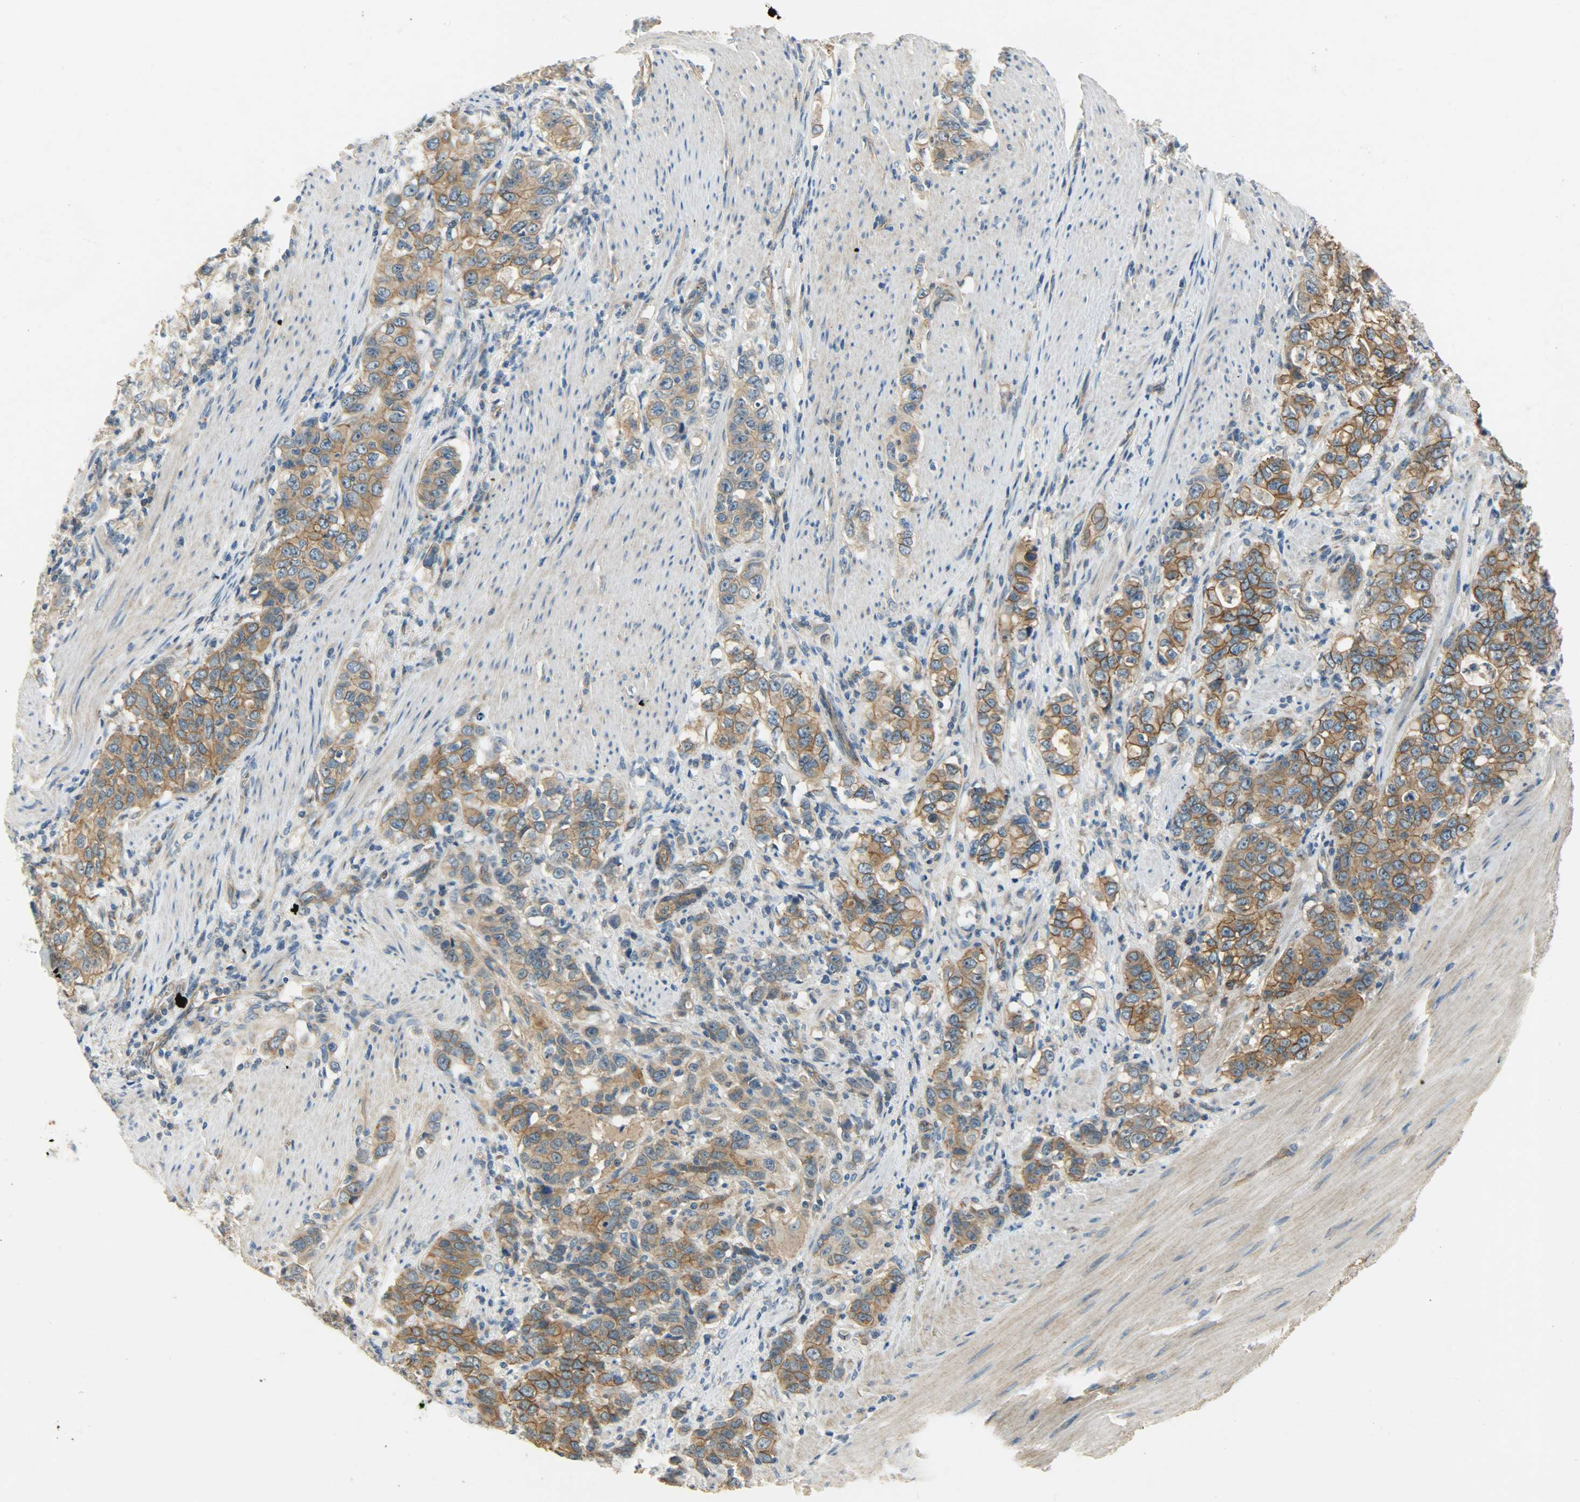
{"staining": {"intensity": "moderate", "quantity": ">75%", "location": "cytoplasmic/membranous"}, "tissue": "stomach cancer", "cell_type": "Tumor cells", "image_type": "cancer", "snomed": [{"axis": "morphology", "description": "Adenocarcinoma, NOS"}, {"axis": "topography", "description": "Stomach, lower"}], "caption": "Human stomach cancer stained with a protein marker reveals moderate staining in tumor cells.", "gene": "KIAA1217", "patient": {"sex": "female", "age": 72}}